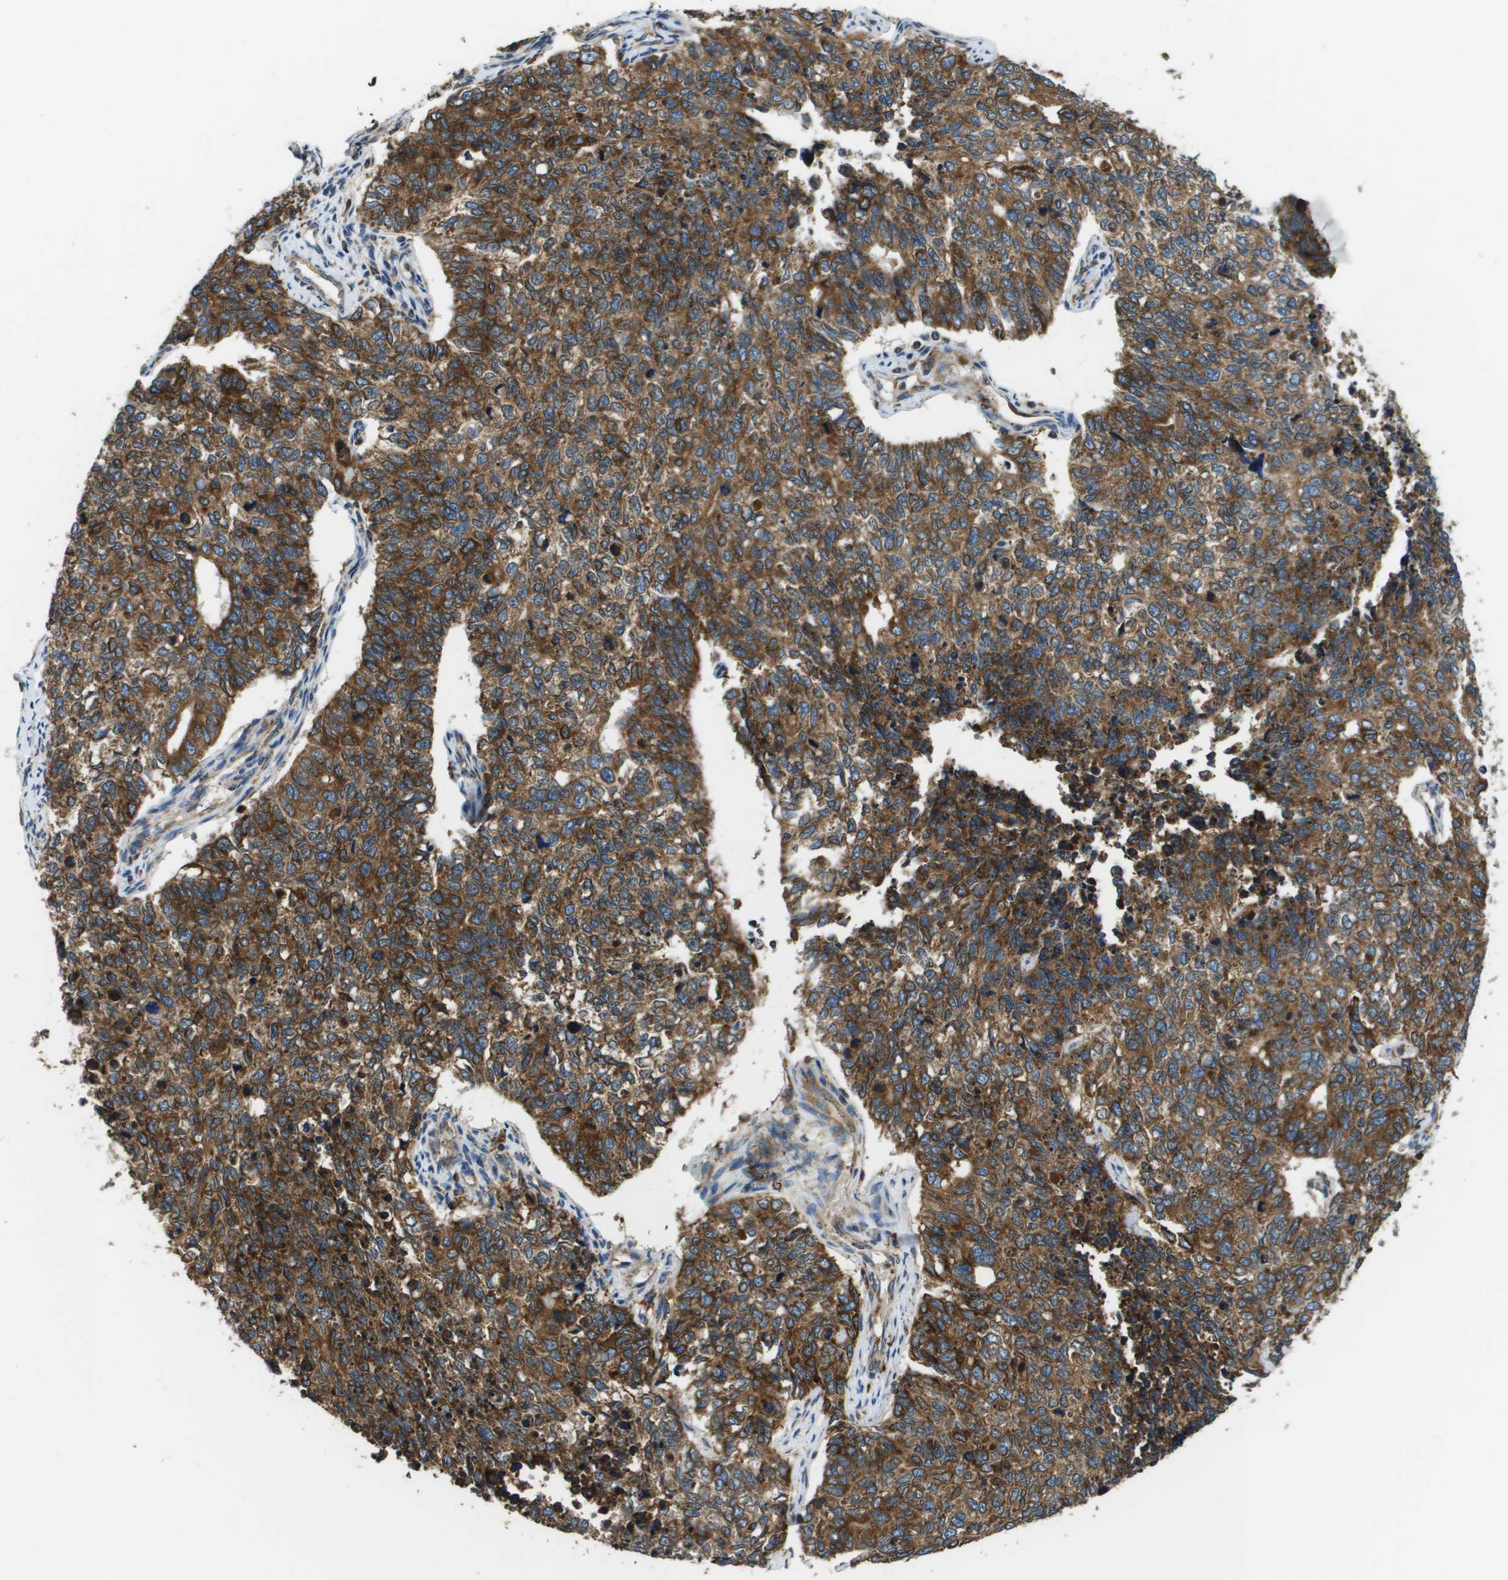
{"staining": {"intensity": "strong", "quantity": ">75%", "location": "cytoplasmic/membranous"}, "tissue": "cervical cancer", "cell_type": "Tumor cells", "image_type": "cancer", "snomed": [{"axis": "morphology", "description": "Squamous cell carcinoma, NOS"}, {"axis": "topography", "description": "Cervix"}], "caption": "Immunohistochemical staining of cervical squamous cell carcinoma reveals high levels of strong cytoplasmic/membranous protein staining in about >75% of tumor cells. (DAB IHC, brown staining for protein, blue staining for nuclei).", "gene": "CNPY3", "patient": {"sex": "female", "age": 63}}